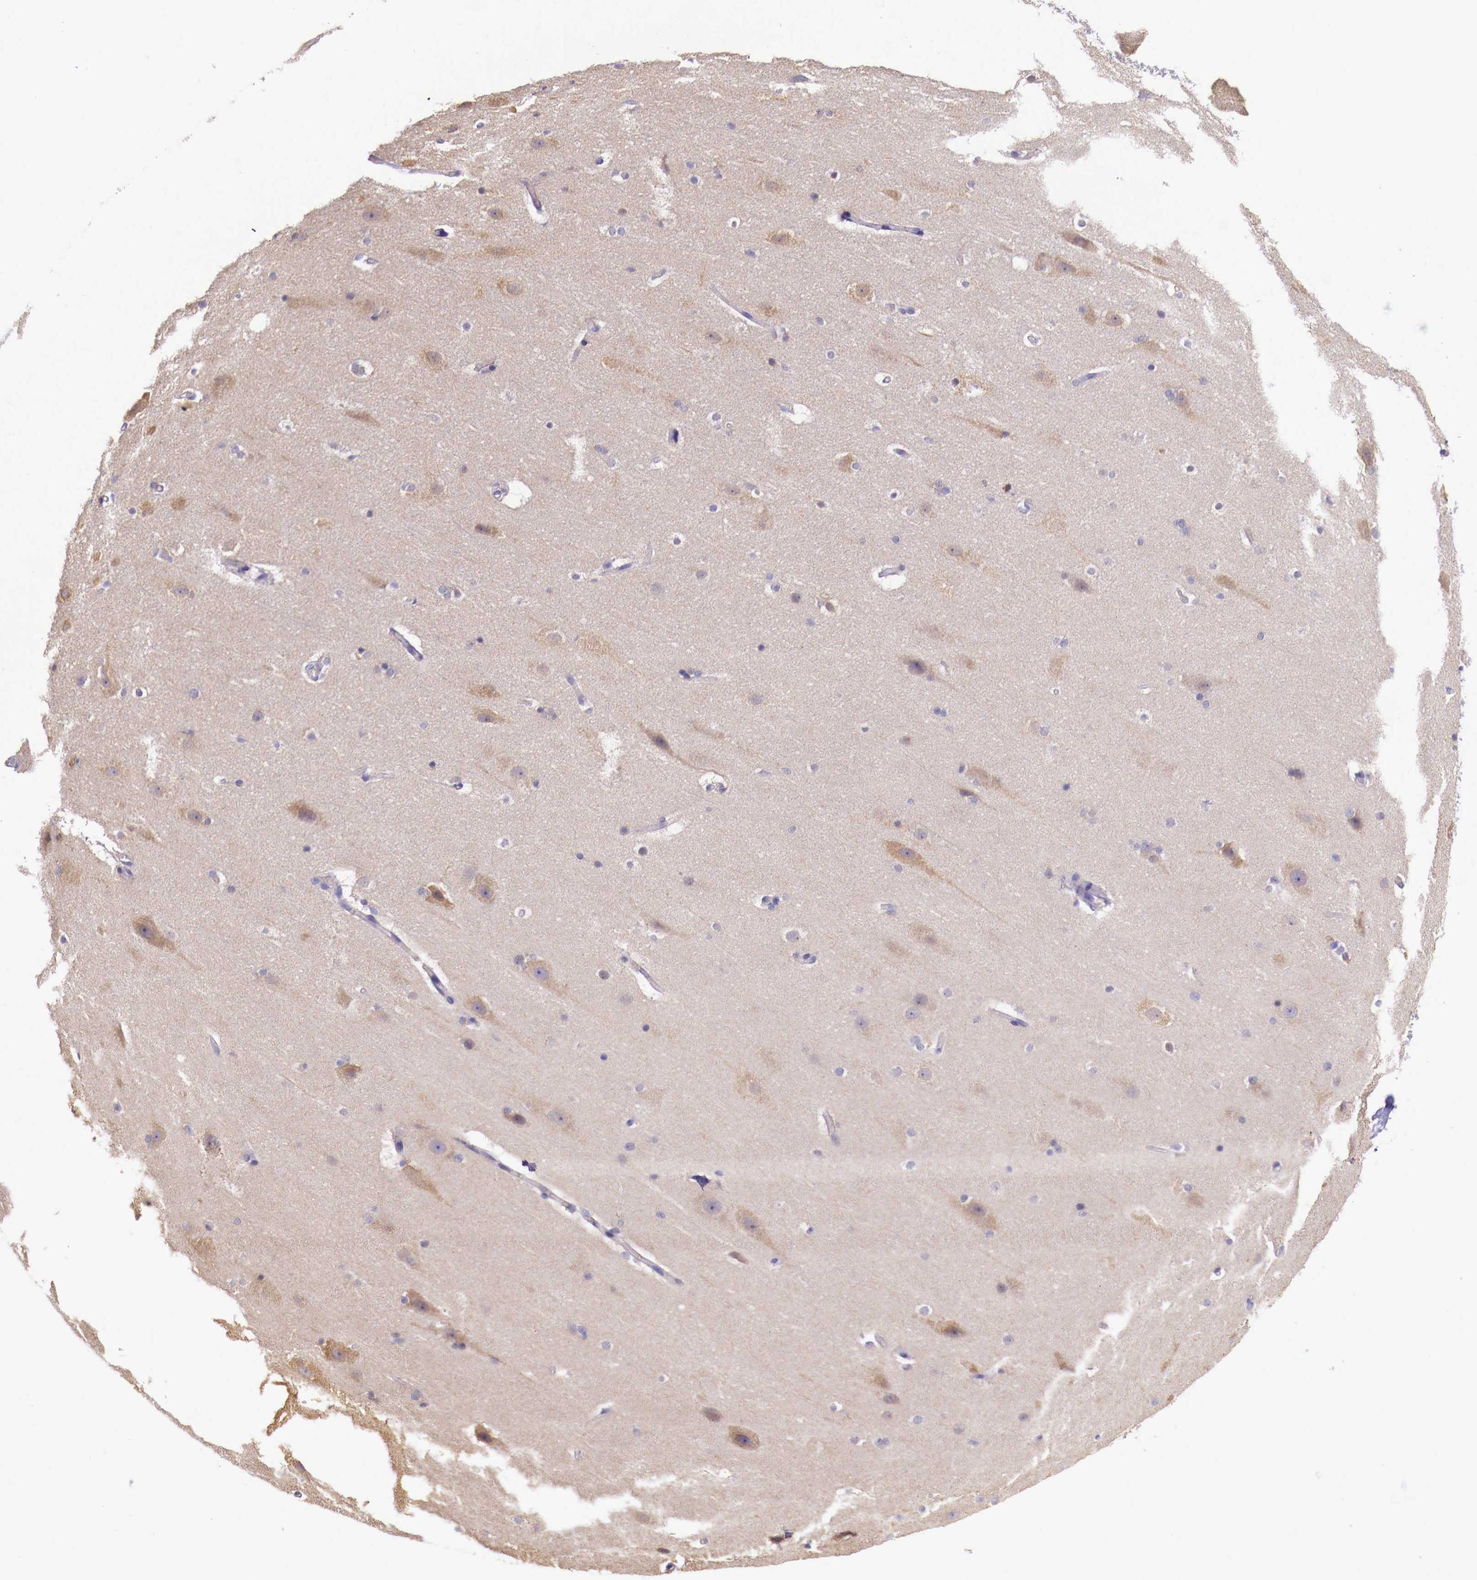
{"staining": {"intensity": "negative", "quantity": "none", "location": "none"}, "tissue": "cerebral cortex", "cell_type": "Endothelial cells", "image_type": "normal", "snomed": [{"axis": "morphology", "description": "Normal tissue, NOS"}, {"axis": "topography", "description": "Cerebral cortex"}, {"axis": "topography", "description": "Hippocampus"}], "caption": "Protein analysis of normal cerebral cortex displays no significant positivity in endothelial cells. (Stains: DAB (3,3'-diaminobenzidine) immunohistochemistry with hematoxylin counter stain, Microscopy: brightfield microscopy at high magnification).", "gene": "GRIPAP1", "patient": {"sex": "female", "age": 19}}